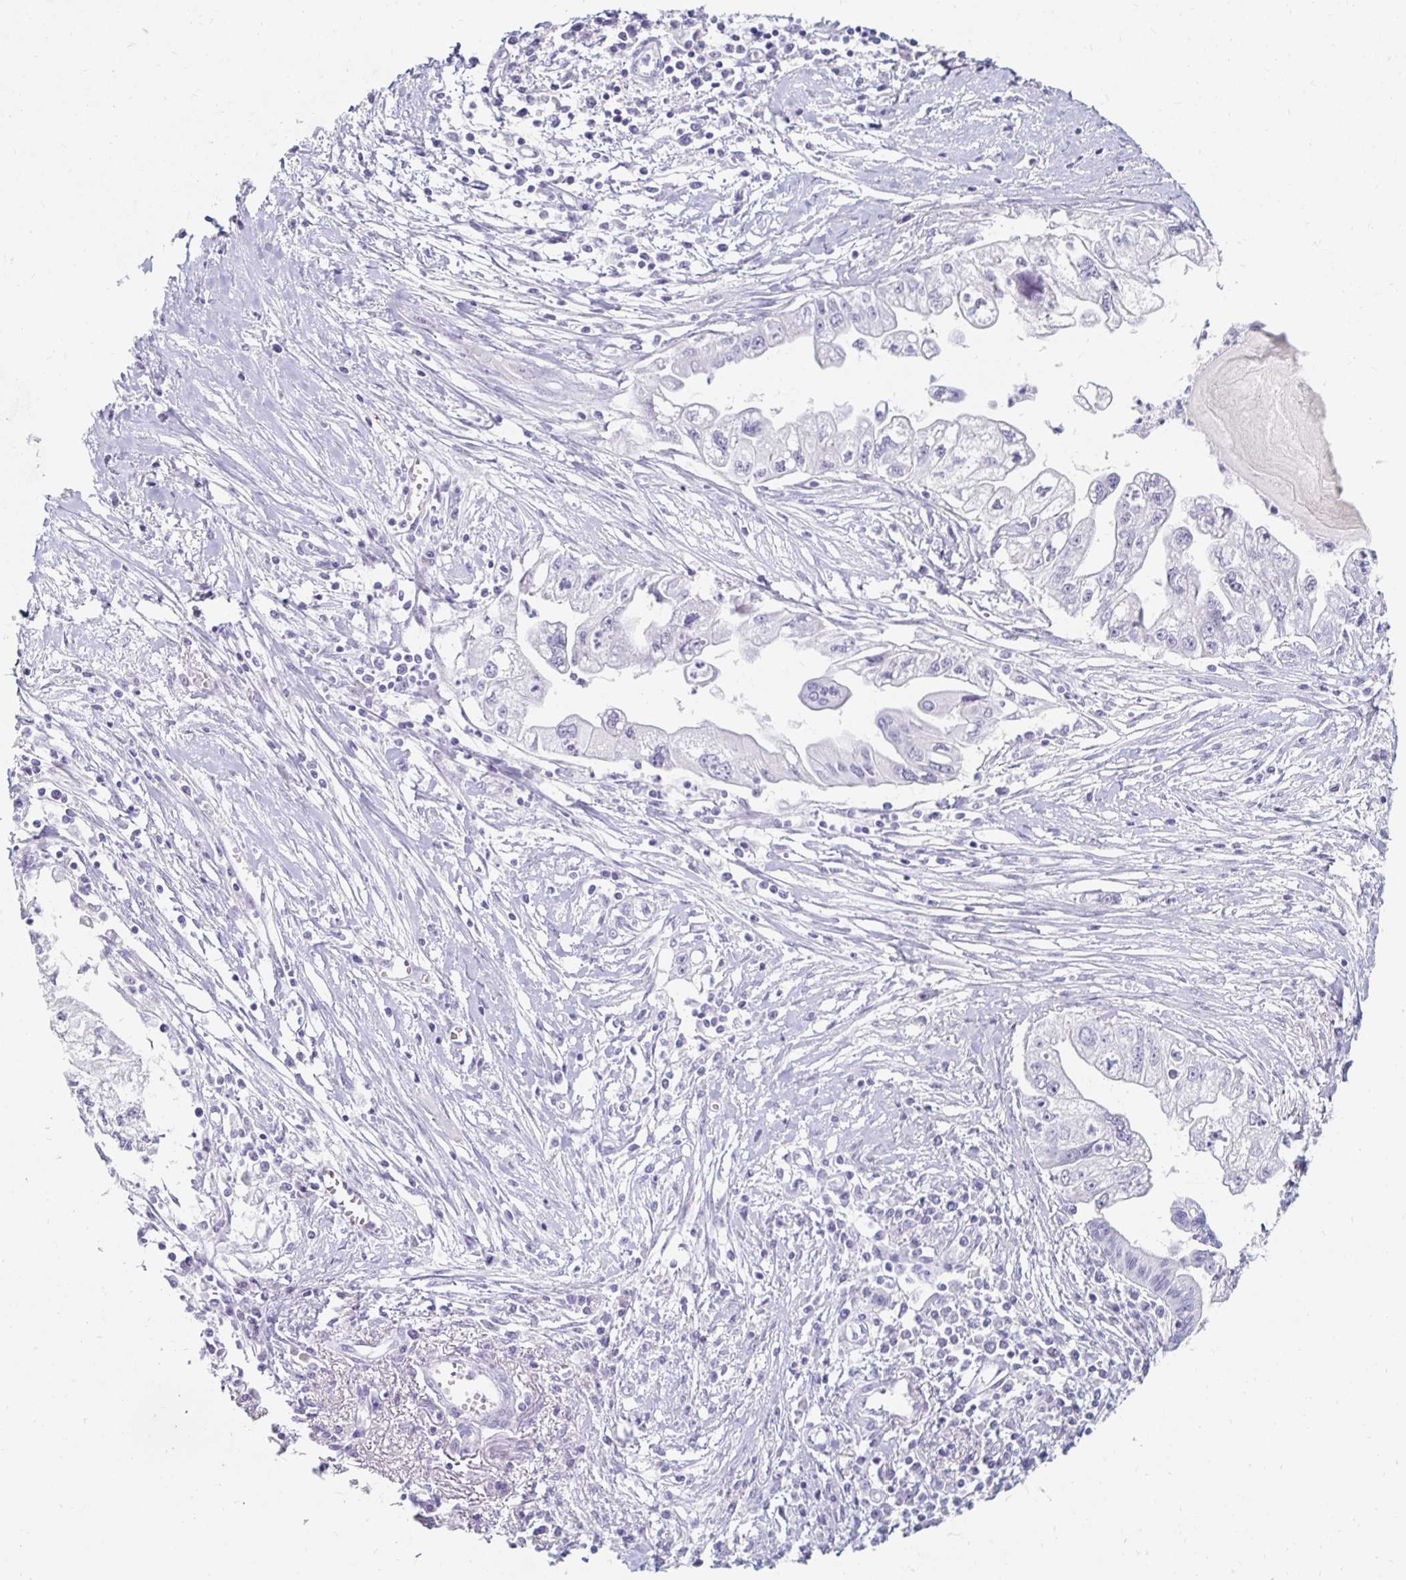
{"staining": {"intensity": "negative", "quantity": "none", "location": "none"}, "tissue": "pancreatic cancer", "cell_type": "Tumor cells", "image_type": "cancer", "snomed": [{"axis": "morphology", "description": "Adenocarcinoma, NOS"}, {"axis": "topography", "description": "Pancreas"}], "caption": "Tumor cells are negative for brown protein staining in pancreatic cancer.", "gene": "KCNQ2", "patient": {"sex": "male", "age": 70}}